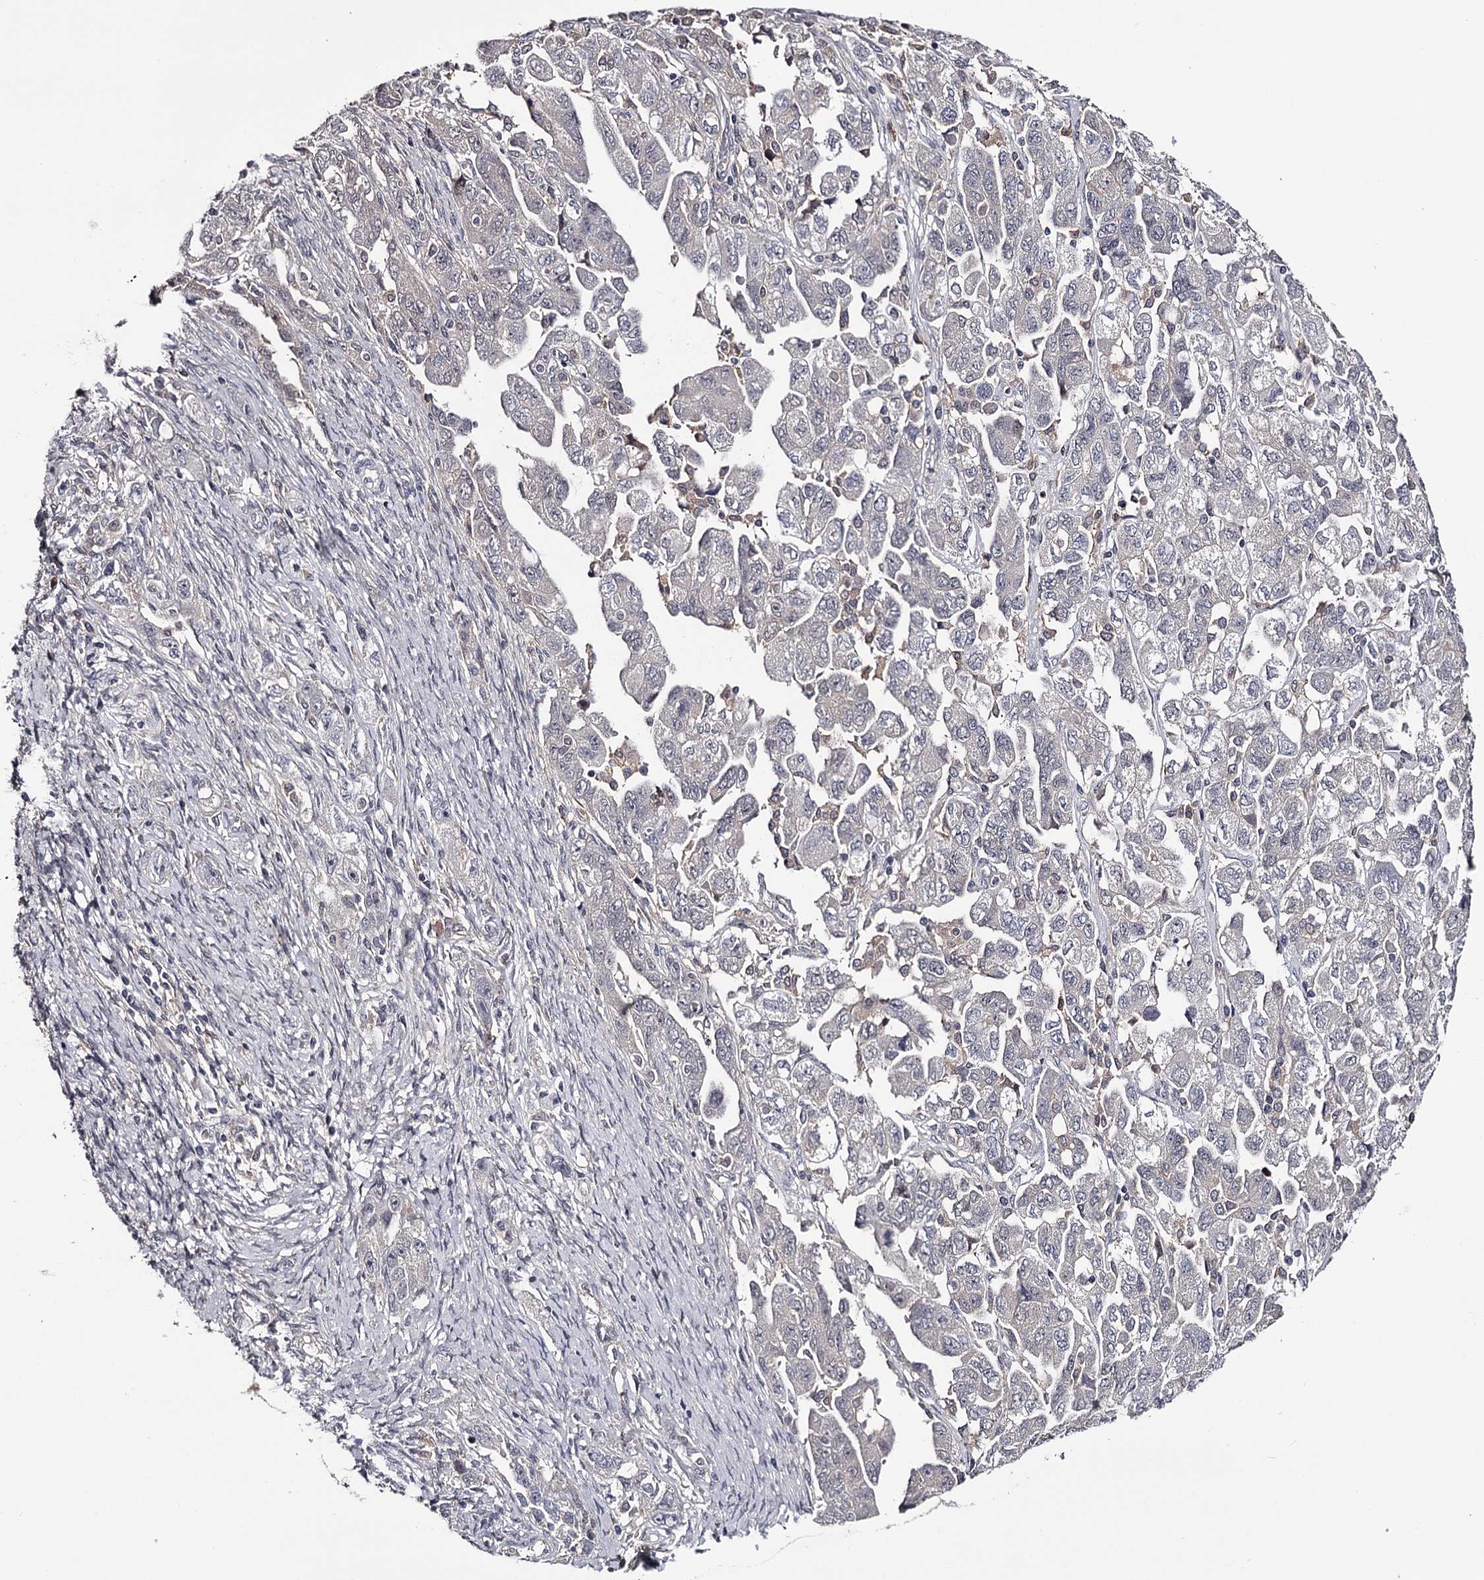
{"staining": {"intensity": "negative", "quantity": "none", "location": "none"}, "tissue": "ovarian cancer", "cell_type": "Tumor cells", "image_type": "cancer", "snomed": [{"axis": "morphology", "description": "Carcinoma, NOS"}, {"axis": "morphology", "description": "Cystadenocarcinoma, serous, NOS"}, {"axis": "topography", "description": "Ovary"}], "caption": "High power microscopy histopathology image of an immunohistochemistry histopathology image of ovarian cancer (carcinoma), revealing no significant positivity in tumor cells.", "gene": "GSTO1", "patient": {"sex": "female", "age": 69}}